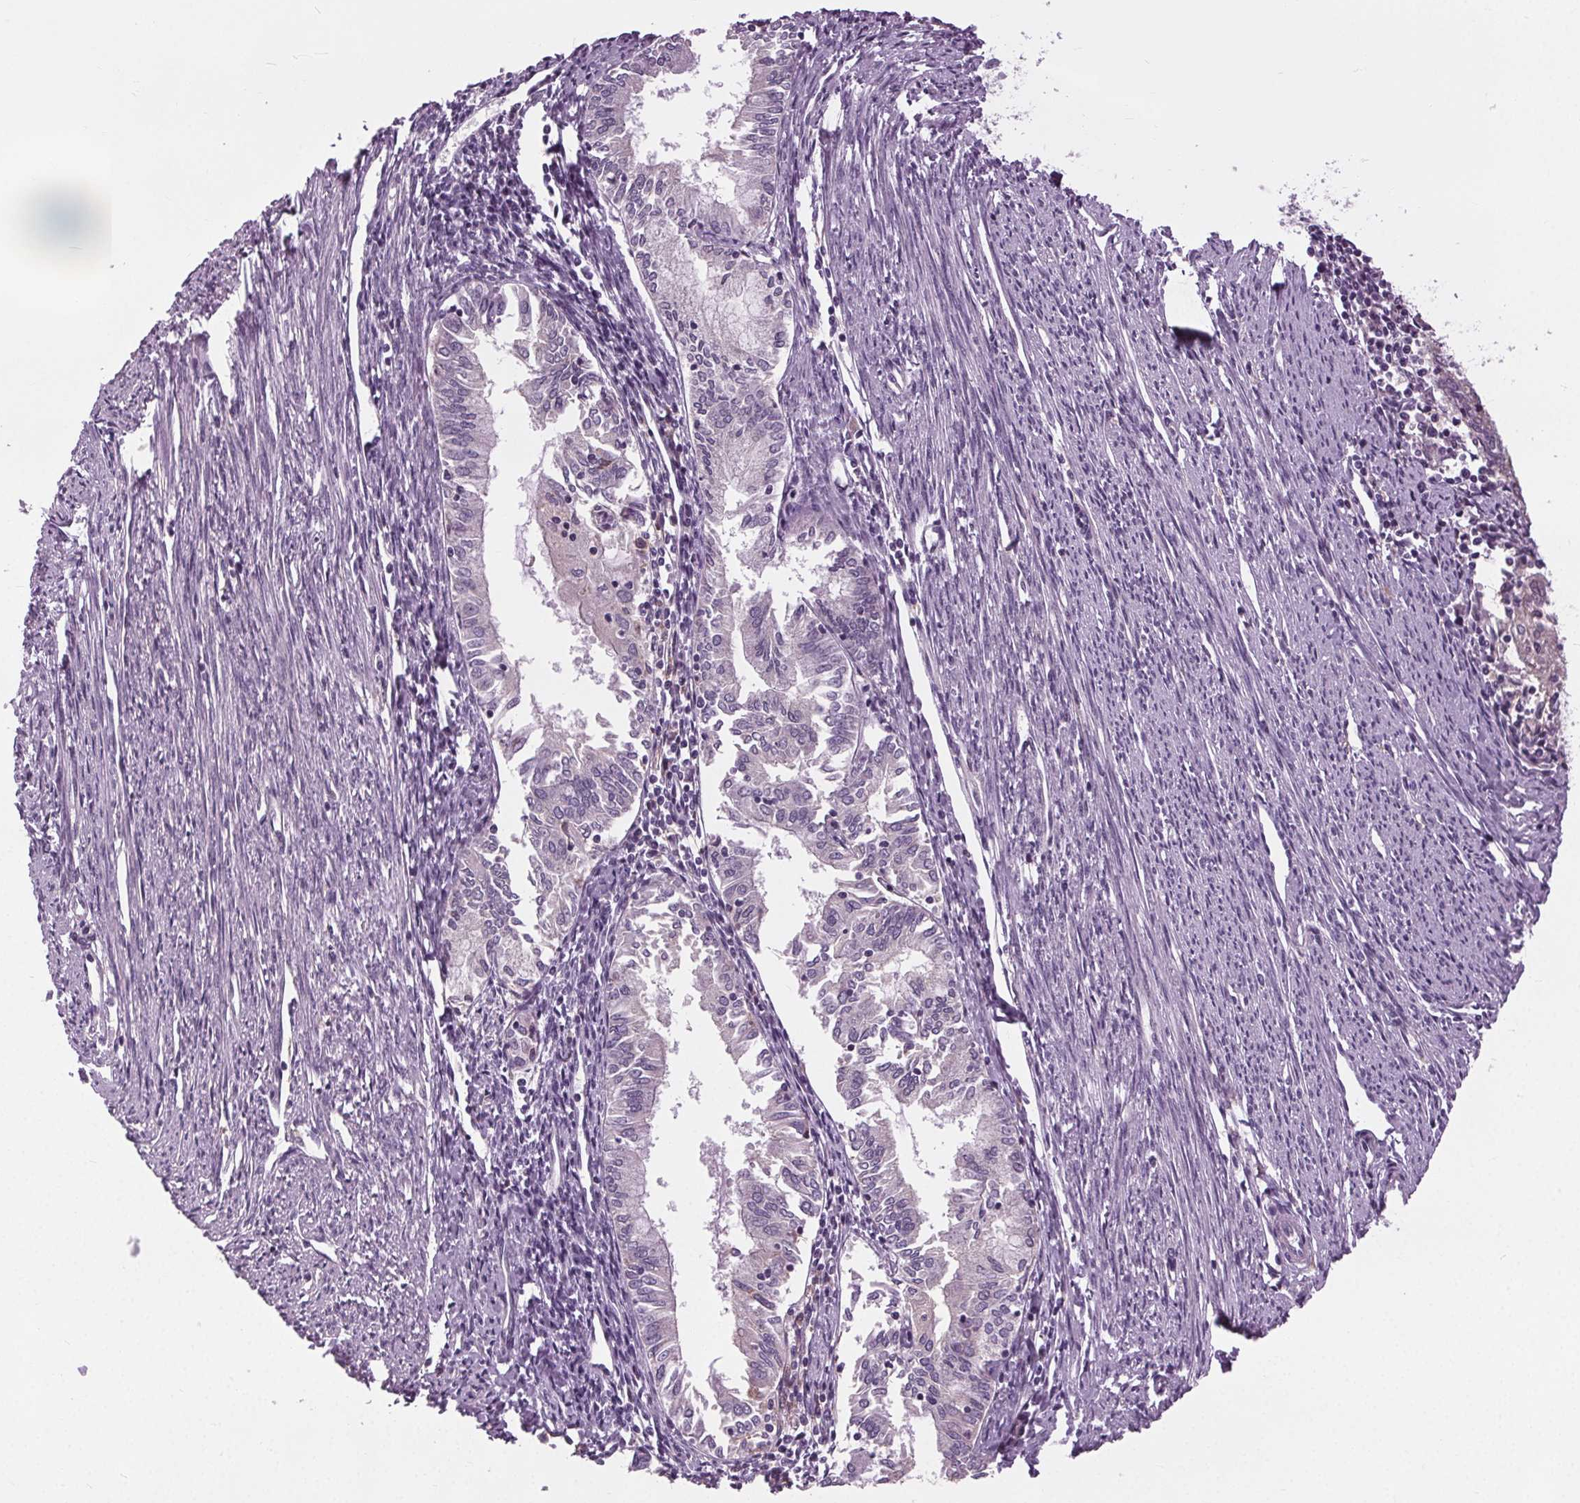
{"staining": {"intensity": "negative", "quantity": "none", "location": "none"}, "tissue": "endometrial cancer", "cell_type": "Tumor cells", "image_type": "cancer", "snomed": [{"axis": "morphology", "description": "Adenocarcinoma, NOS"}, {"axis": "topography", "description": "Endometrium"}], "caption": "Immunohistochemistry (IHC) of human adenocarcinoma (endometrial) demonstrates no expression in tumor cells. Brightfield microscopy of immunohistochemistry (IHC) stained with DAB (3,3'-diaminobenzidine) (brown) and hematoxylin (blue), captured at high magnification.", "gene": "BSDC1", "patient": {"sex": "female", "age": 79}}